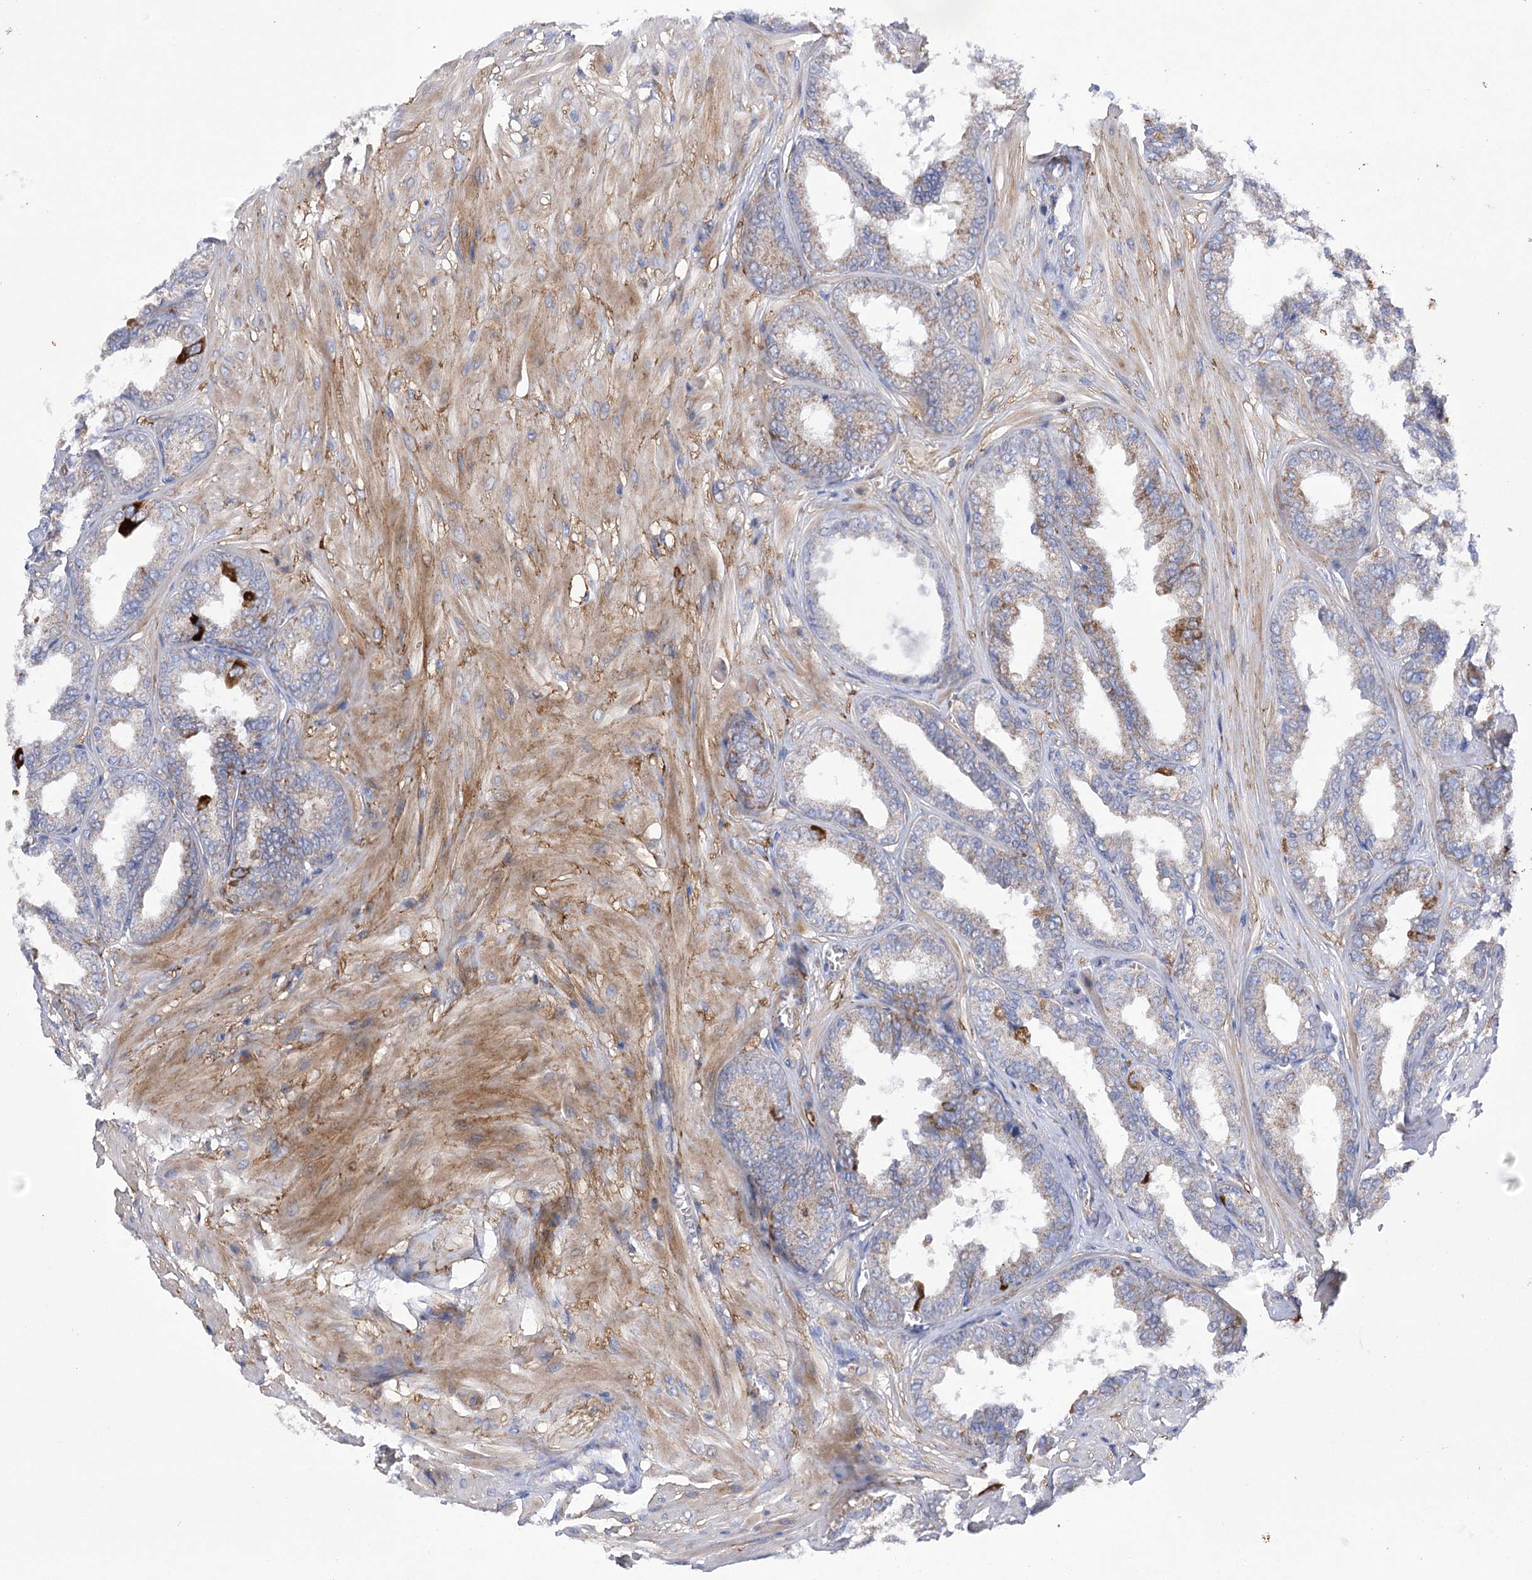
{"staining": {"intensity": "moderate", "quantity": "25%-75%", "location": "cytoplasmic/membranous"}, "tissue": "seminal vesicle", "cell_type": "Glandular cells", "image_type": "normal", "snomed": [{"axis": "morphology", "description": "Normal tissue, NOS"}, {"axis": "topography", "description": "Prostate"}, {"axis": "topography", "description": "Seminal veicle"}], "caption": "Glandular cells display moderate cytoplasmic/membranous staining in about 25%-75% of cells in unremarkable seminal vesicle. Using DAB (3,3'-diaminobenzidine) (brown) and hematoxylin (blue) stains, captured at high magnification using brightfield microscopy.", "gene": "COX15", "patient": {"sex": "male", "age": 51}}